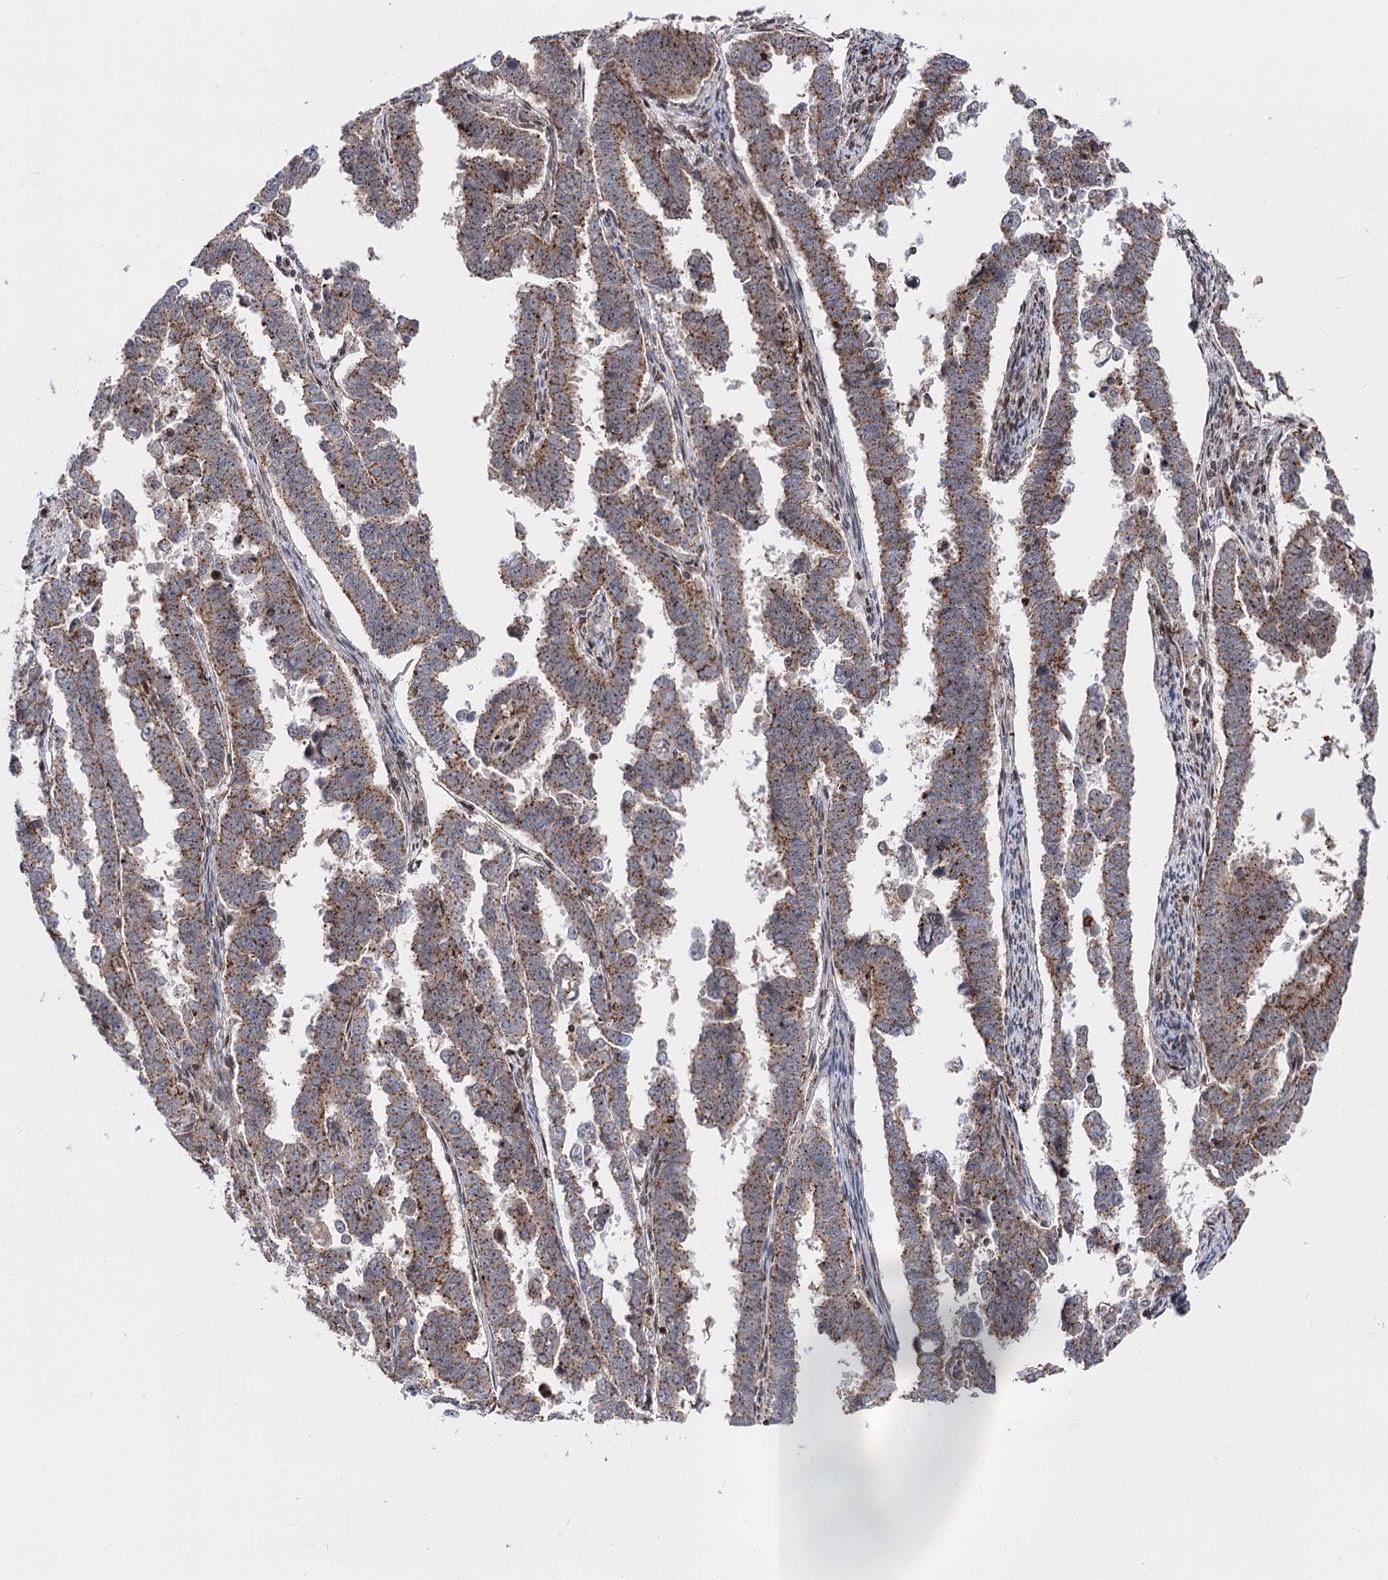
{"staining": {"intensity": "moderate", "quantity": ">75%", "location": "cytoplasmic/membranous"}, "tissue": "endometrial cancer", "cell_type": "Tumor cells", "image_type": "cancer", "snomed": [{"axis": "morphology", "description": "Adenocarcinoma, NOS"}, {"axis": "topography", "description": "Endometrium"}], "caption": "Endometrial adenocarcinoma stained with a brown dye shows moderate cytoplasmic/membranous positive staining in about >75% of tumor cells.", "gene": "ZFYVE27", "patient": {"sex": "female", "age": 75}}